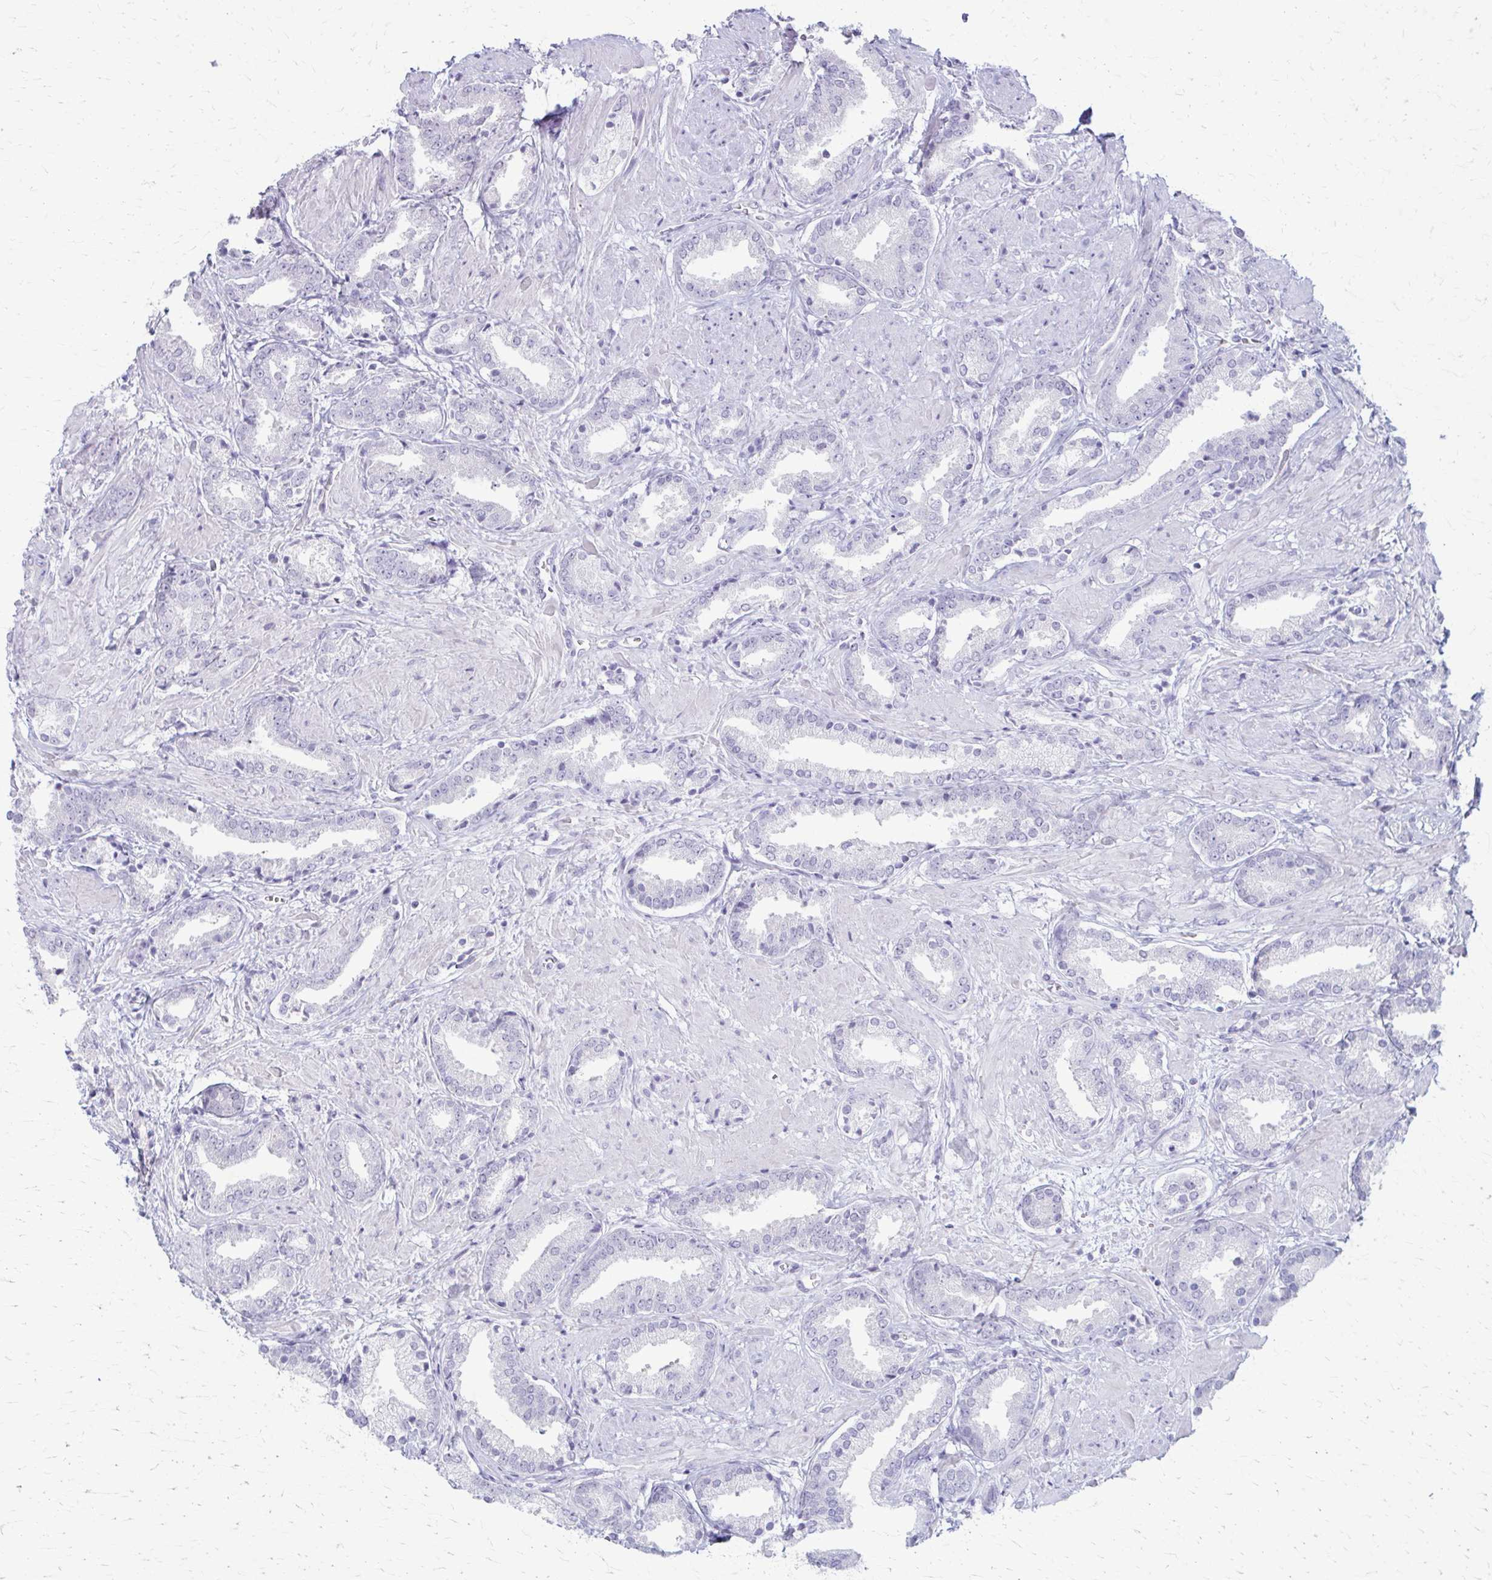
{"staining": {"intensity": "negative", "quantity": "none", "location": "none"}, "tissue": "prostate cancer", "cell_type": "Tumor cells", "image_type": "cancer", "snomed": [{"axis": "morphology", "description": "Adenocarcinoma, High grade"}, {"axis": "topography", "description": "Prostate"}], "caption": "There is no significant expression in tumor cells of high-grade adenocarcinoma (prostate). (DAB (3,3'-diaminobenzidine) immunohistochemistry (IHC) visualized using brightfield microscopy, high magnification).", "gene": "LDLRAP1", "patient": {"sex": "male", "age": 56}}